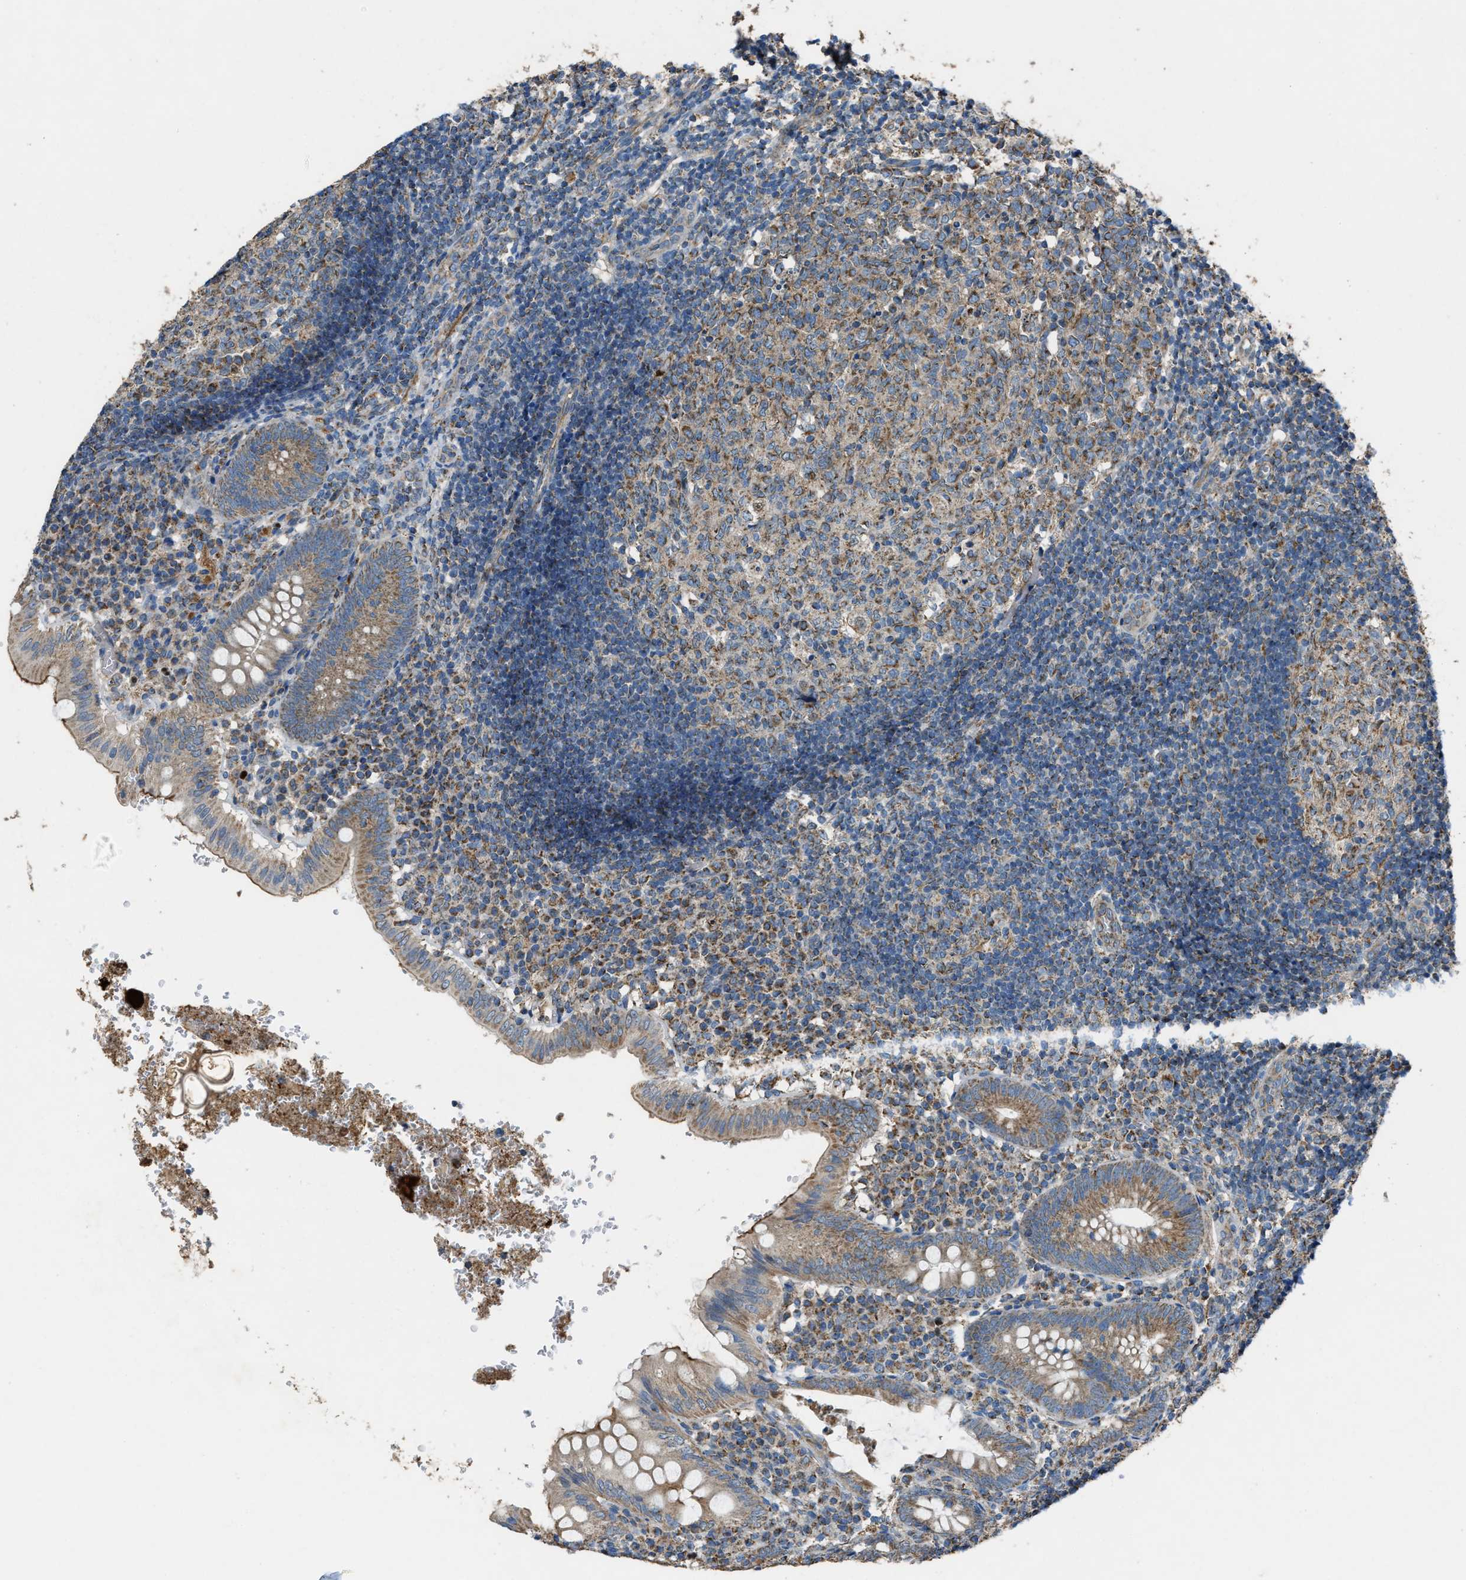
{"staining": {"intensity": "moderate", "quantity": ">75%", "location": "cytoplasmic/membranous"}, "tissue": "appendix", "cell_type": "Glandular cells", "image_type": "normal", "snomed": [{"axis": "morphology", "description": "Normal tissue, NOS"}, {"axis": "topography", "description": "Appendix"}], "caption": "Brown immunohistochemical staining in unremarkable human appendix displays moderate cytoplasmic/membranous positivity in about >75% of glandular cells.", "gene": "SLC25A11", "patient": {"sex": "male", "age": 8}}